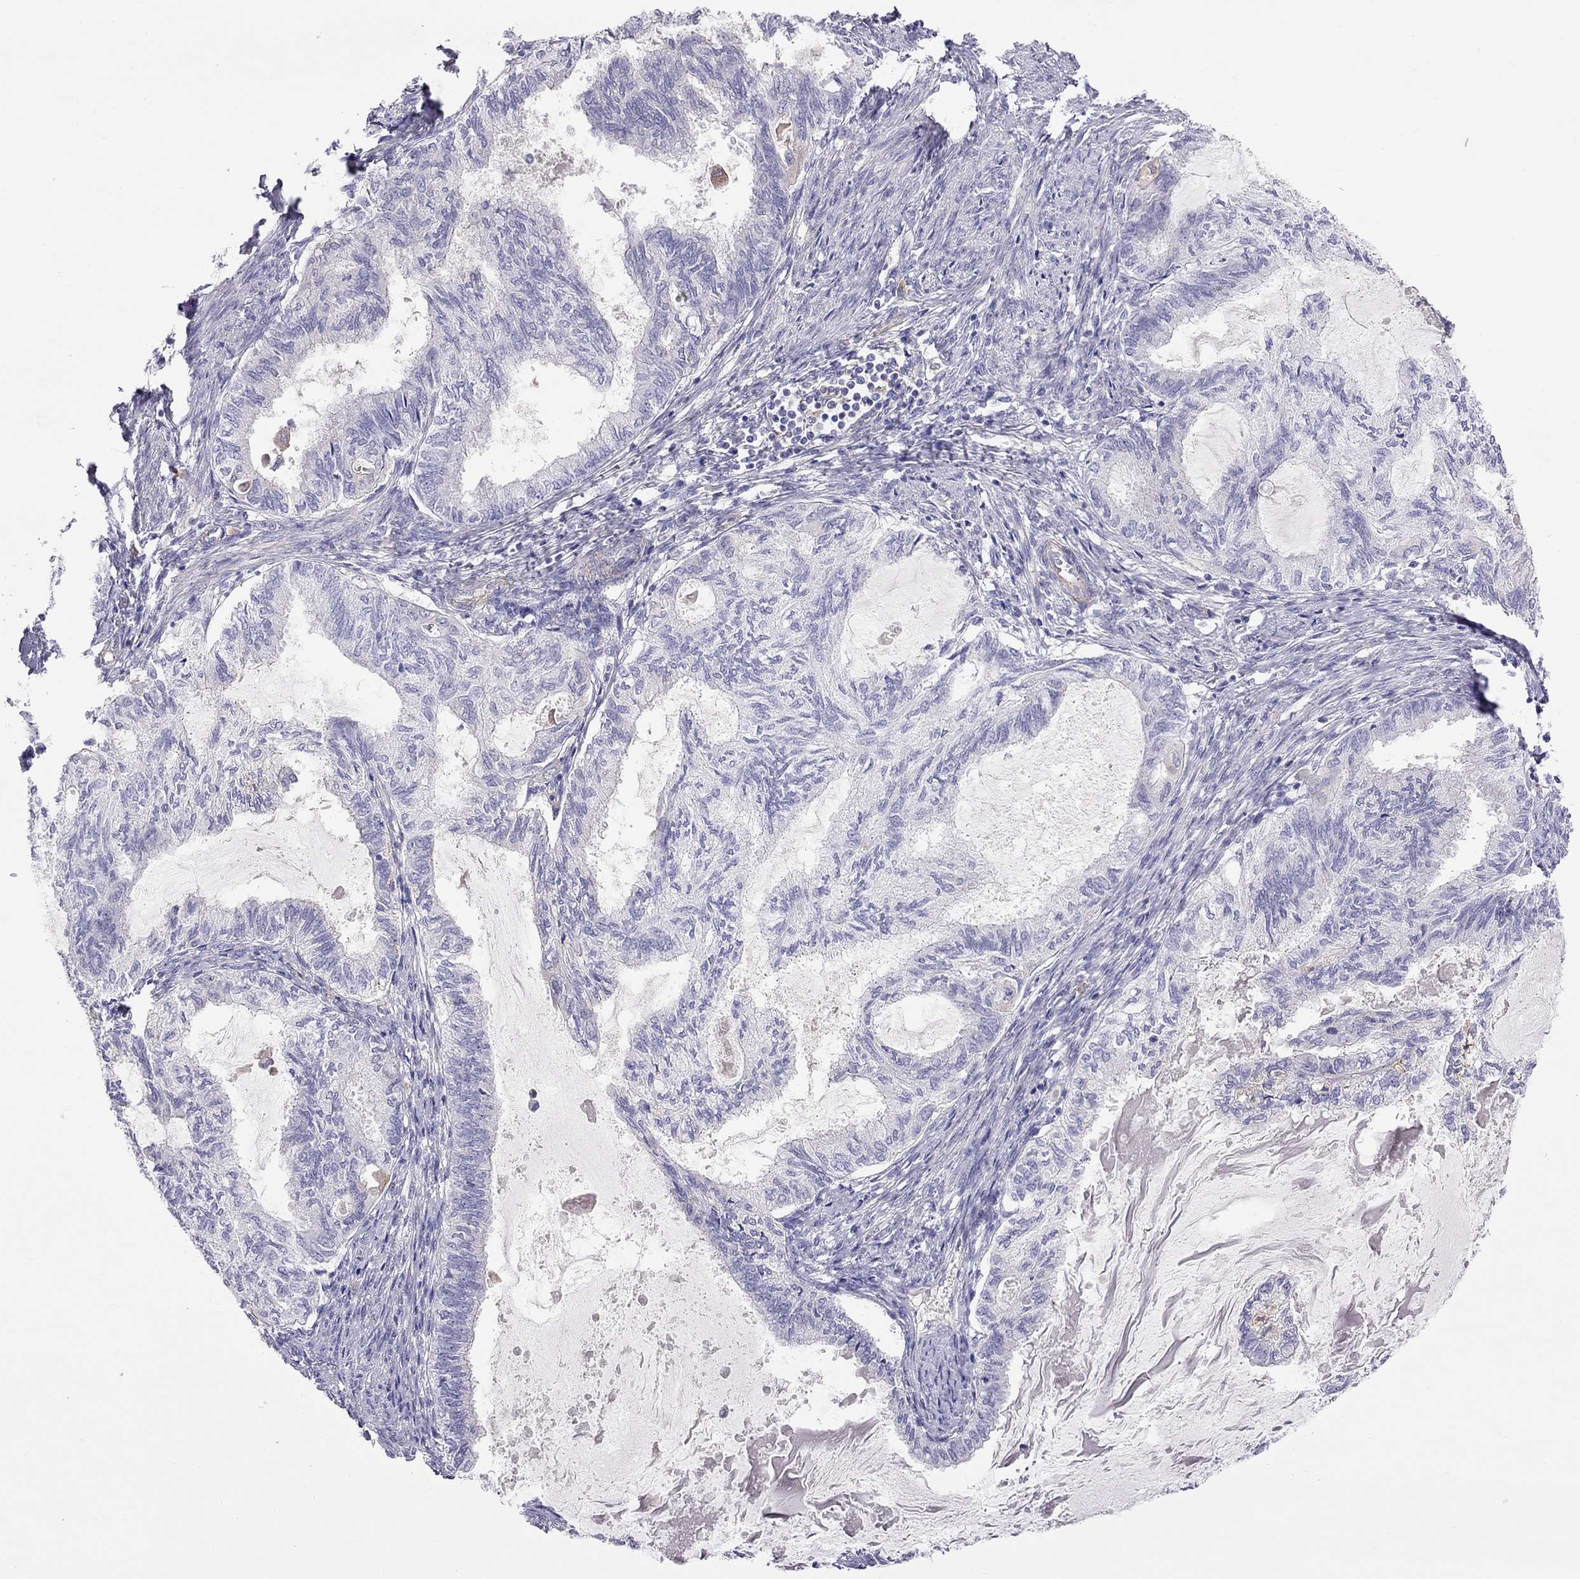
{"staining": {"intensity": "negative", "quantity": "none", "location": "none"}, "tissue": "endometrial cancer", "cell_type": "Tumor cells", "image_type": "cancer", "snomed": [{"axis": "morphology", "description": "Adenocarcinoma, NOS"}, {"axis": "topography", "description": "Endometrium"}], "caption": "Immunohistochemical staining of human endometrial adenocarcinoma demonstrates no significant staining in tumor cells.", "gene": "ALOX15B", "patient": {"sex": "female", "age": 86}}